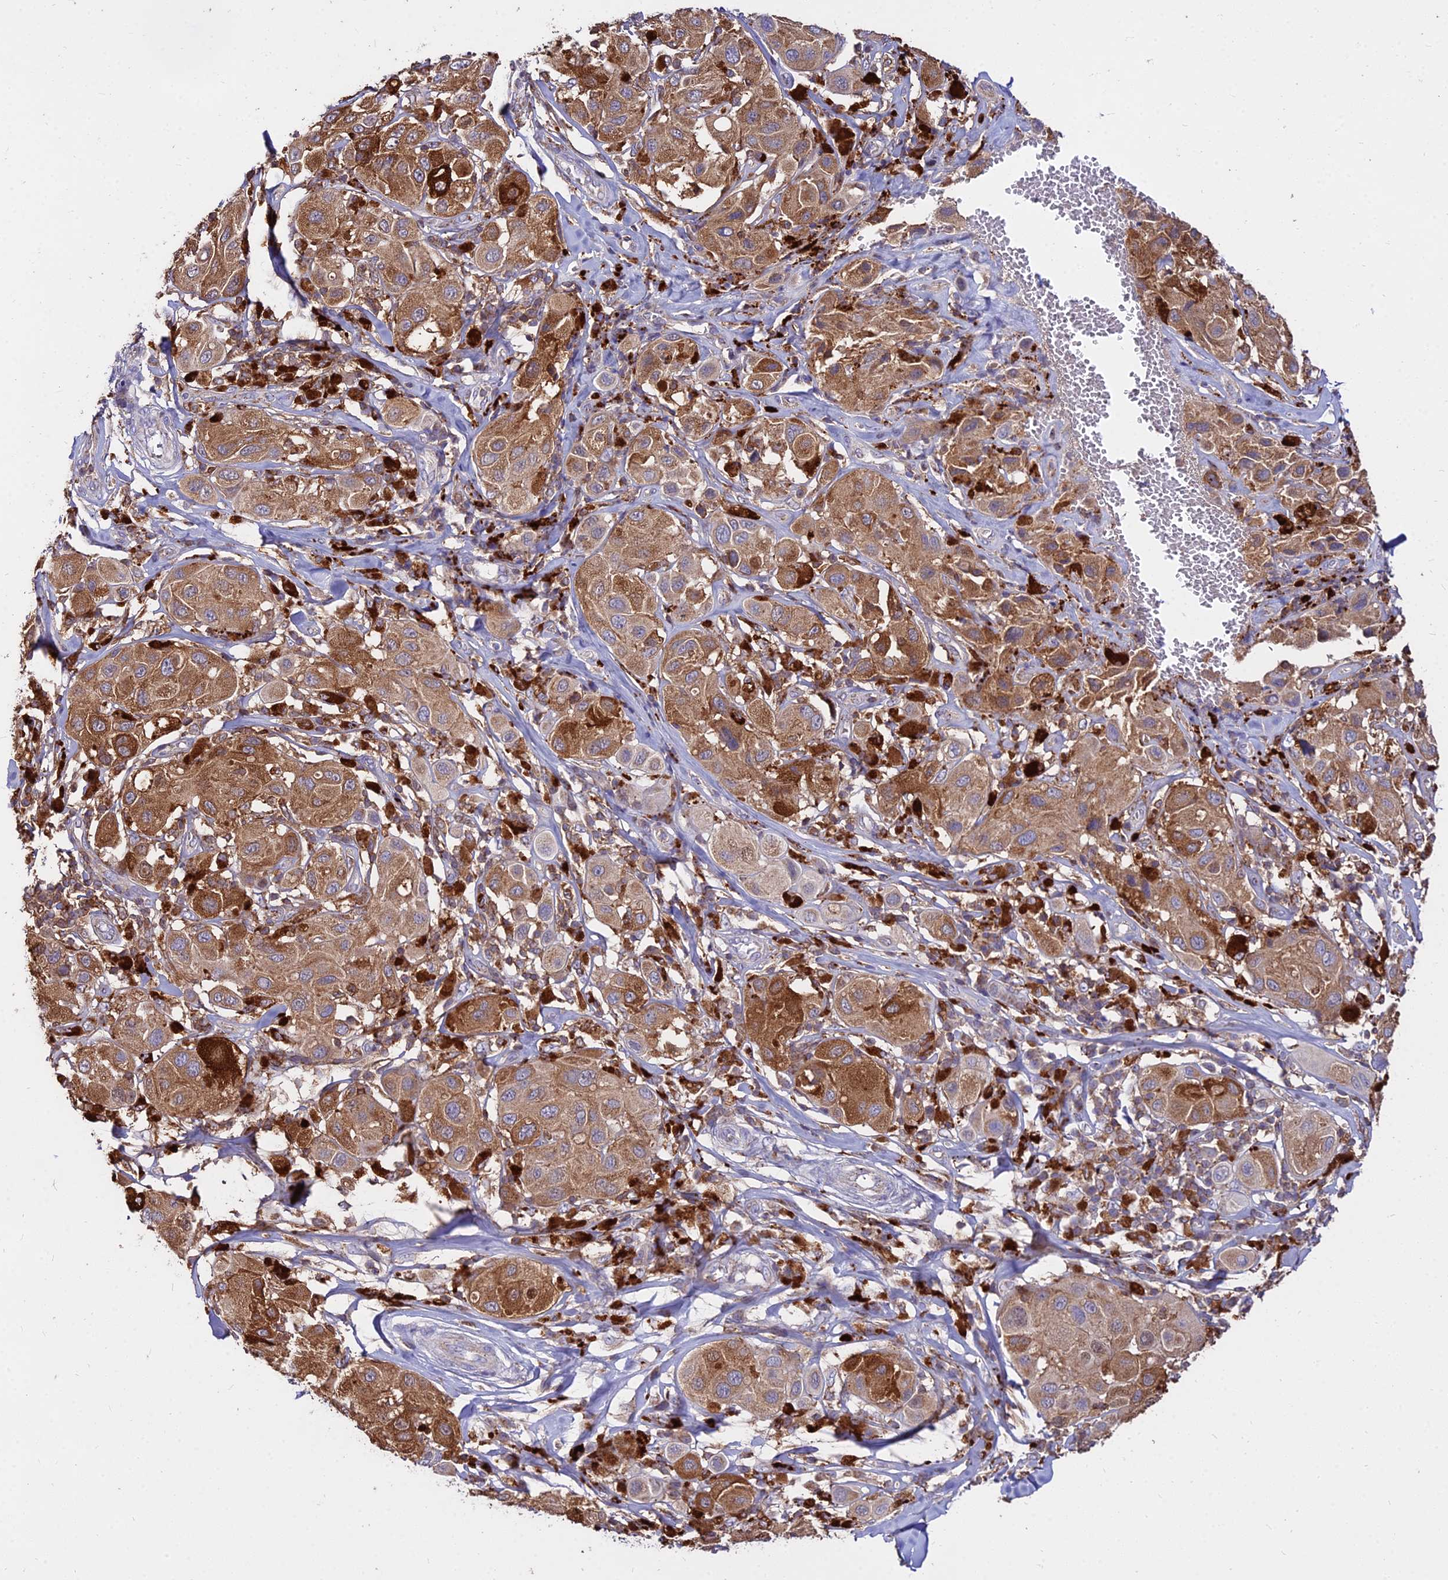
{"staining": {"intensity": "moderate", "quantity": ">75%", "location": "cytoplasmic/membranous"}, "tissue": "melanoma", "cell_type": "Tumor cells", "image_type": "cancer", "snomed": [{"axis": "morphology", "description": "Malignant melanoma, Metastatic site"}, {"axis": "topography", "description": "Skin"}], "caption": "This histopathology image reveals immunohistochemistry (IHC) staining of malignant melanoma (metastatic site), with medium moderate cytoplasmic/membranous positivity in approximately >75% of tumor cells.", "gene": "PNLIPRP3", "patient": {"sex": "male", "age": 41}}